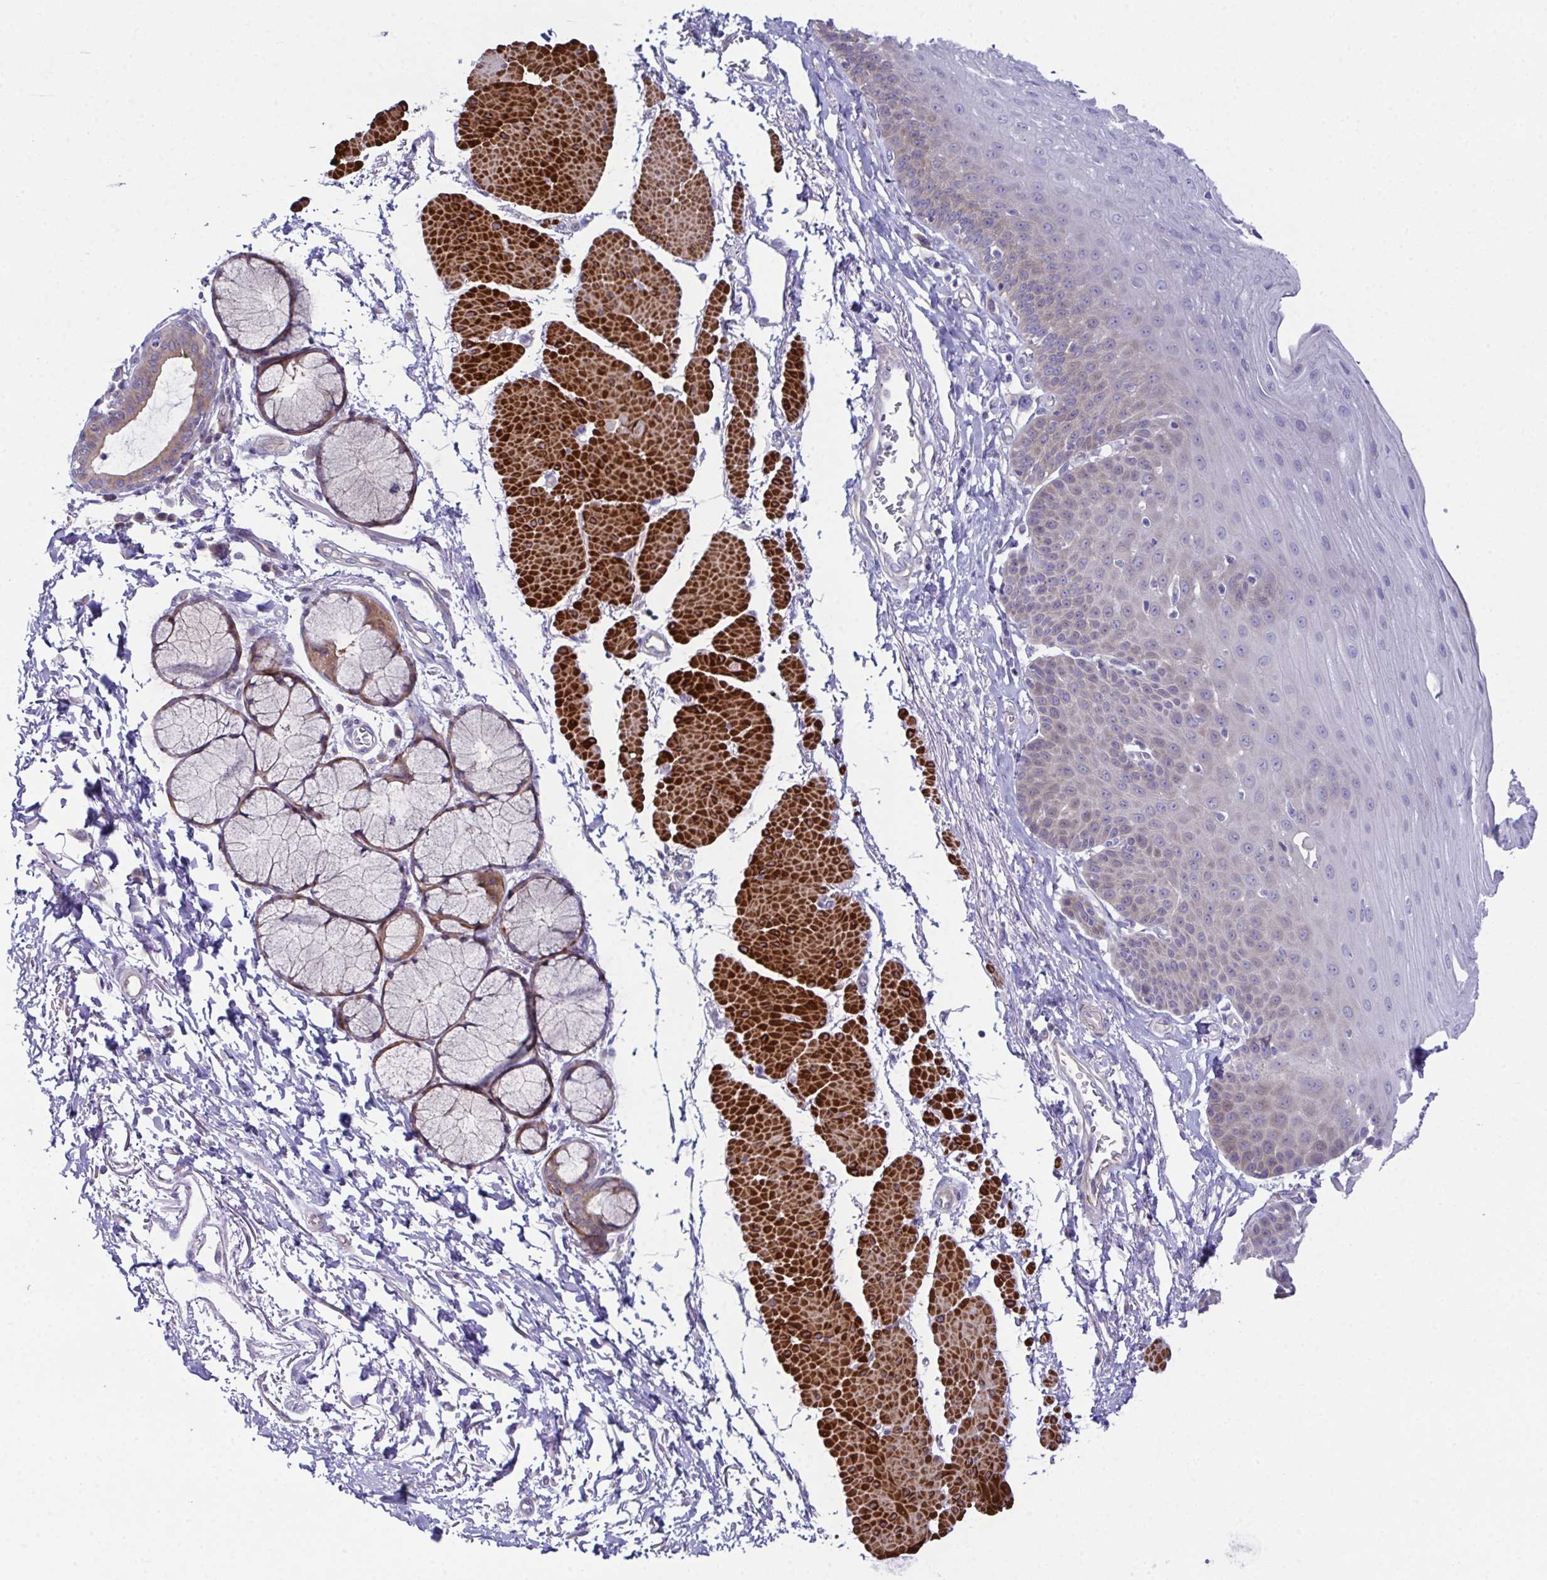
{"staining": {"intensity": "weak", "quantity": "25%-75%", "location": "cytoplasmic/membranous"}, "tissue": "esophagus", "cell_type": "Squamous epithelial cells", "image_type": "normal", "snomed": [{"axis": "morphology", "description": "Normal tissue, NOS"}, {"axis": "topography", "description": "Esophagus"}], "caption": "Immunohistochemistry staining of benign esophagus, which exhibits low levels of weak cytoplasmic/membranous staining in approximately 25%-75% of squamous epithelial cells indicating weak cytoplasmic/membranous protein expression. The staining was performed using DAB (3,3'-diaminobenzidine) (brown) for protein detection and nuclei were counterstained in hematoxylin (blue).", "gene": "CFAP97D1", "patient": {"sex": "female", "age": 81}}